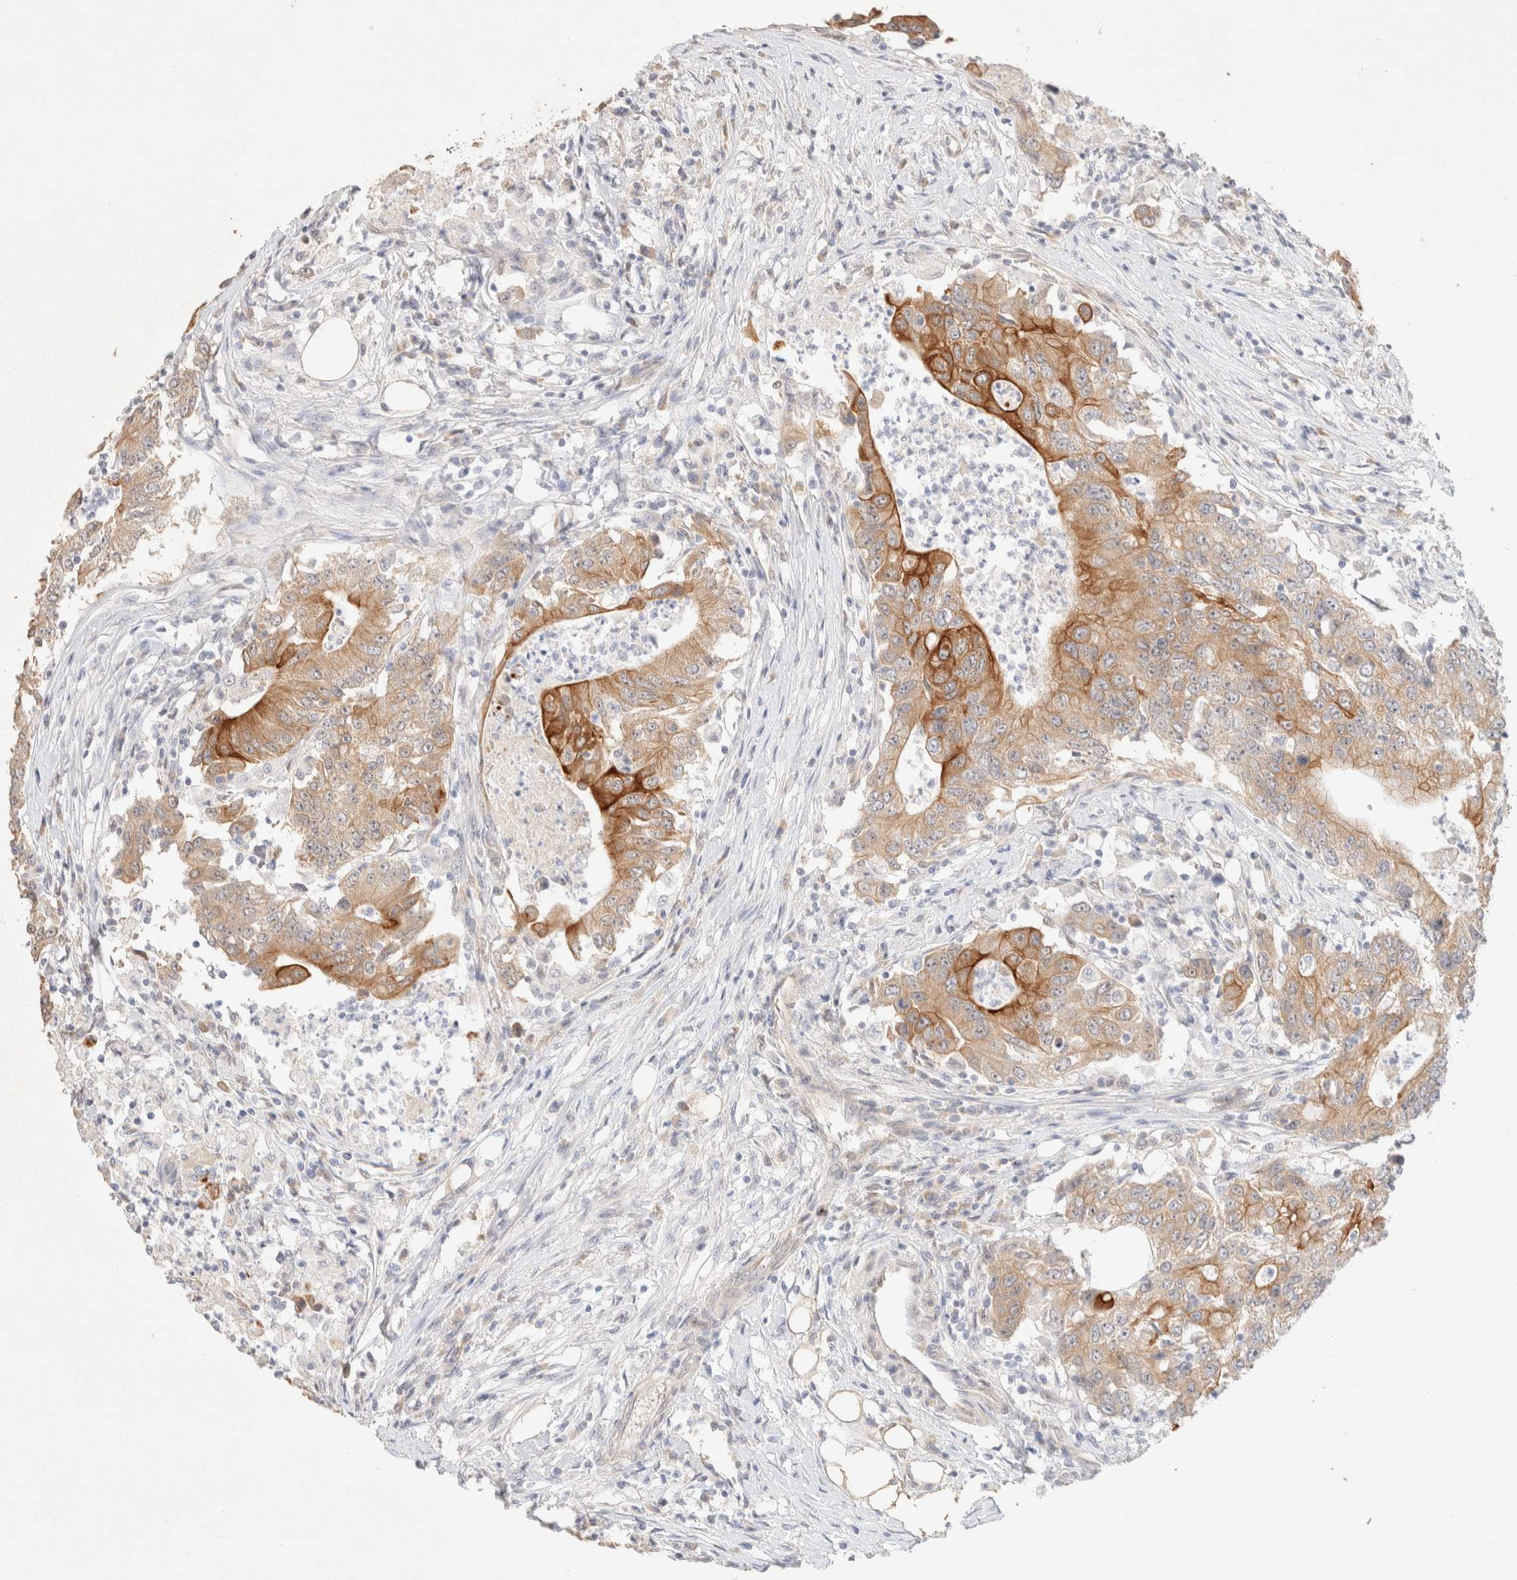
{"staining": {"intensity": "strong", "quantity": "25%-75%", "location": "cytoplasmic/membranous"}, "tissue": "colorectal cancer", "cell_type": "Tumor cells", "image_type": "cancer", "snomed": [{"axis": "morphology", "description": "Adenocarcinoma, NOS"}, {"axis": "topography", "description": "Colon"}], "caption": "This is an image of immunohistochemistry (IHC) staining of colorectal cancer, which shows strong expression in the cytoplasmic/membranous of tumor cells.", "gene": "CSNK1E", "patient": {"sex": "female", "age": 77}}